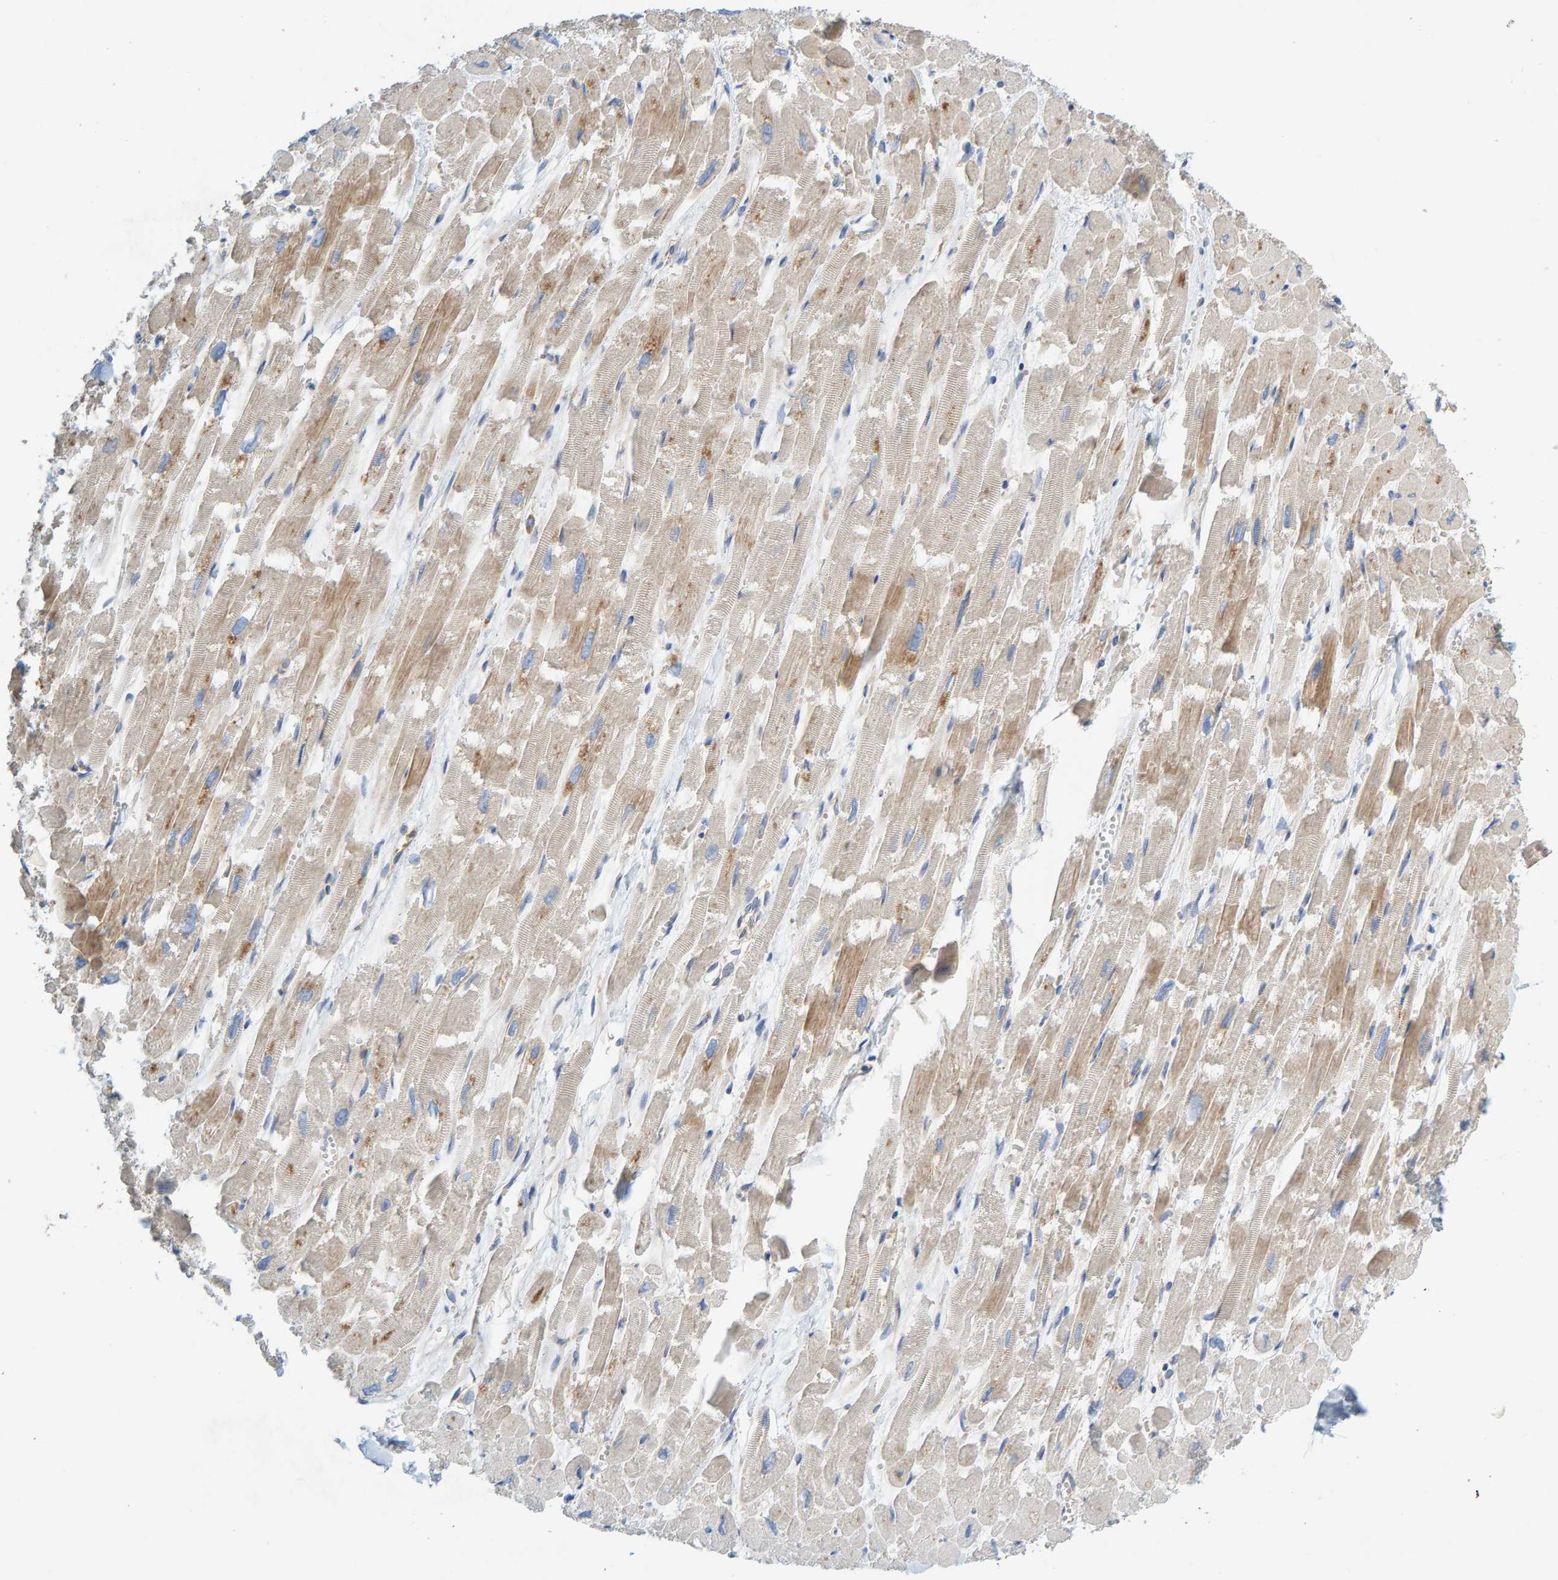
{"staining": {"intensity": "weak", "quantity": ">75%", "location": "cytoplasmic/membranous"}, "tissue": "heart muscle", "cell_type": "Cardiomyocytes", "image_type": "normal", "snomed": [{"axis": "morphology", "description": "Normal tissue, NOS"}, {"axis": "topography", "description": "Heart"}], "caption": "IHC image of normal heart muscle stained for a protein (brown), which reveals low levels of weak cytoplasmic/membranous positivity in about >75% of cardiomyocytes.", "gene": "PRKD2", "patient": {"sex": "male", "age": 54}}